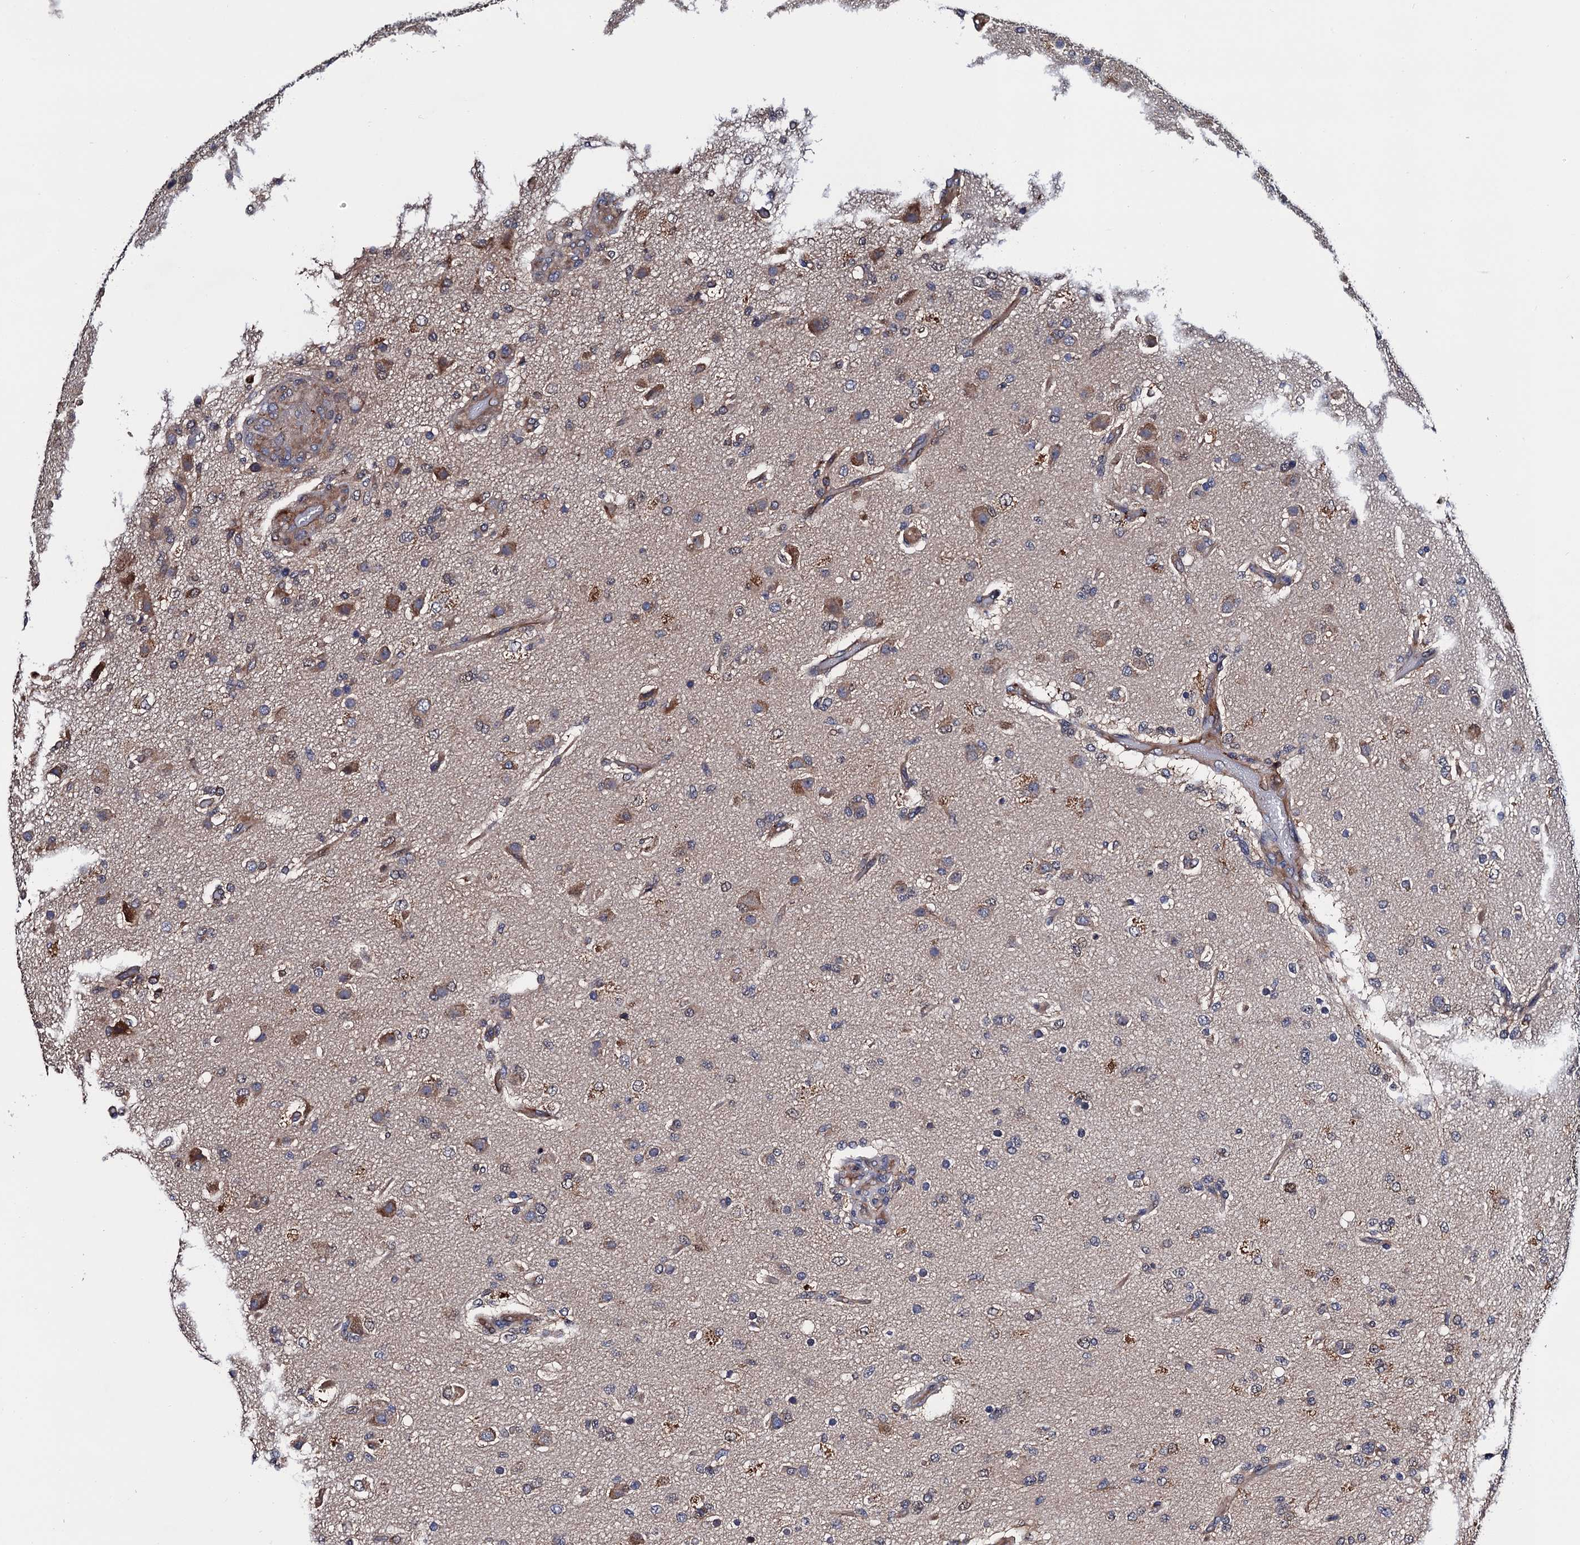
{"staining": {"intensity": "moderate", "quantity": "<25%", "location": "cytoplasmic/membranous"}, "tissue": "glioma", "cell_type": "Tumor cells", "image_type": "cancer", "snomed": [{"axis": "morphology", "description": "Glioma, malignant, High grade"}, {"axis": "topography", "description": "Brain"}], "caption": "This is a micrograph of immunohistochemistry (IHC) staining of glioma, which shows moderate staining in the cytoplasmic/membranous of tumor cells.", "gene": "TRMT112", "patient": {"sex": "female", "age": 74}}